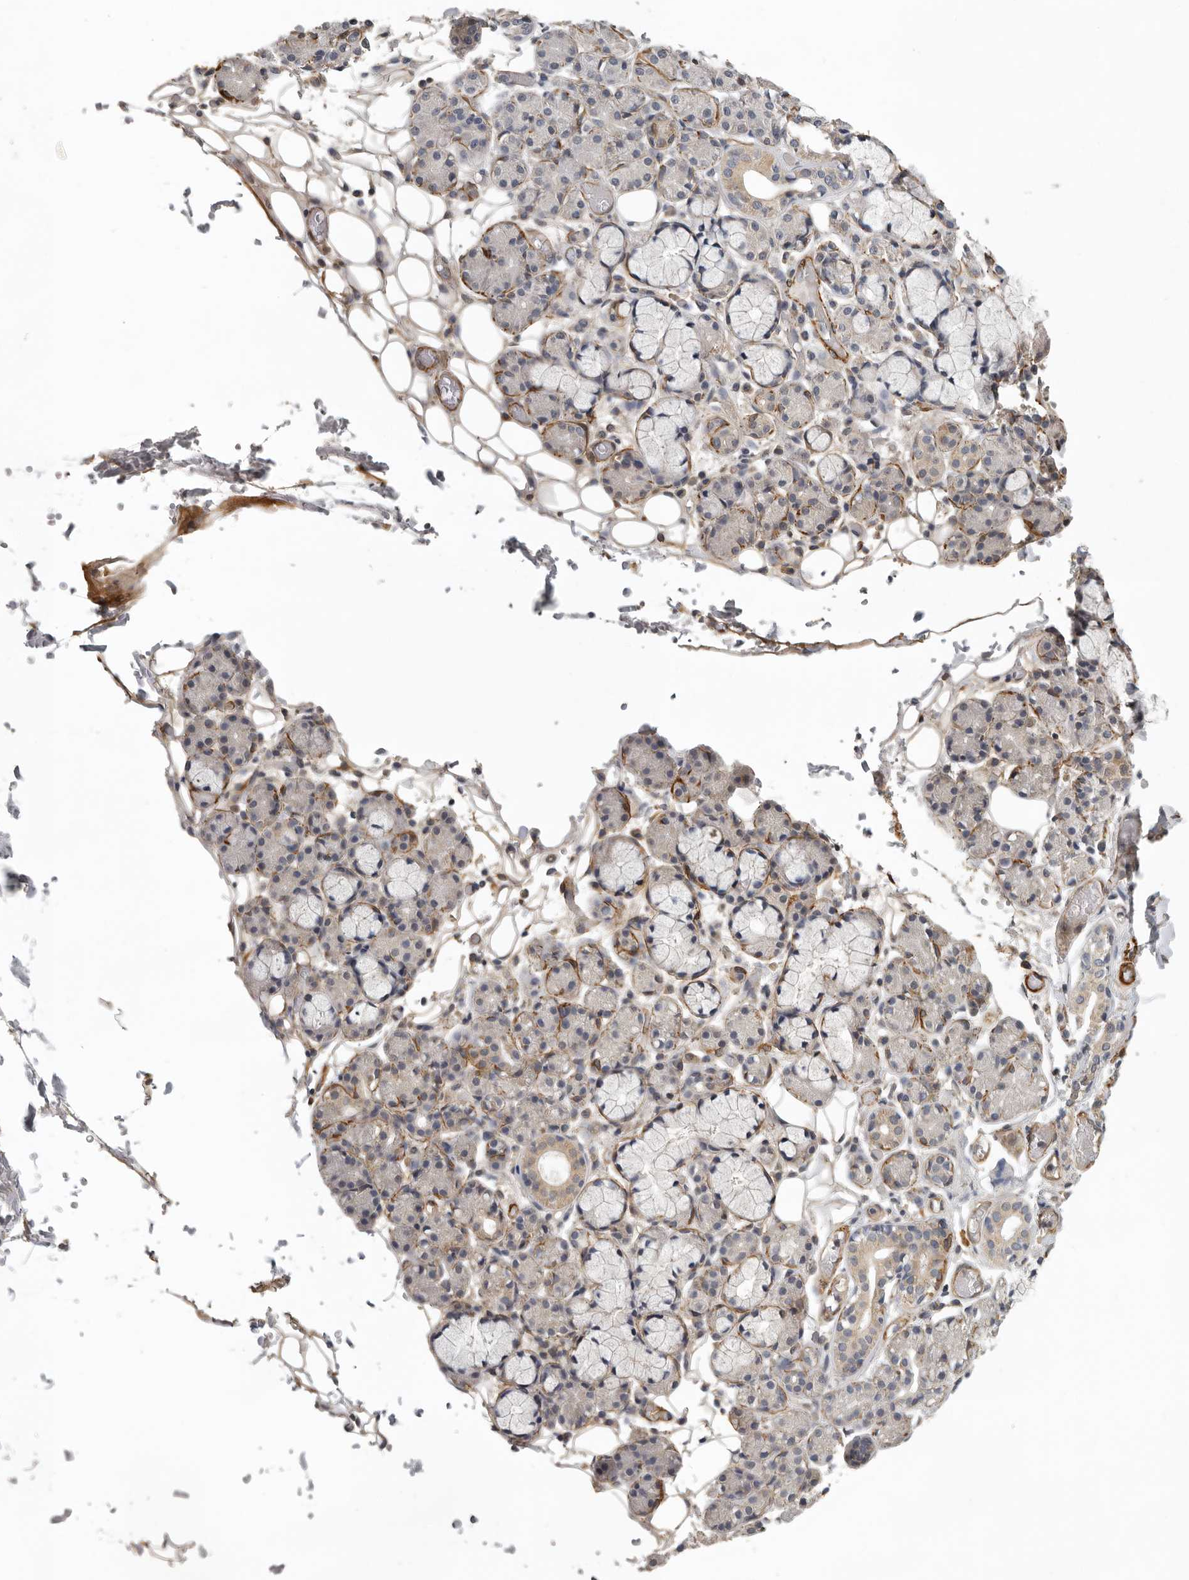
{"staining": {"intensity": "weak", "quantity": "<25%", "location": "cytoplasmic/membranous"}, "tissue": "salivary gland", "cell_type": "Glandular cells", "image_type": "normal", "snomed": [{"axis": "morphology", "description": "Normal tissue, NOS"}, {"axis": "topography", "description": "Salivary gland"}], "caption": "DAB immunohistochemical staining of unremarkable human salivary gland shows no significant staining in glandular cells.", "gene": "RNF157", "patient": {"sex": "male", "age": 63}}